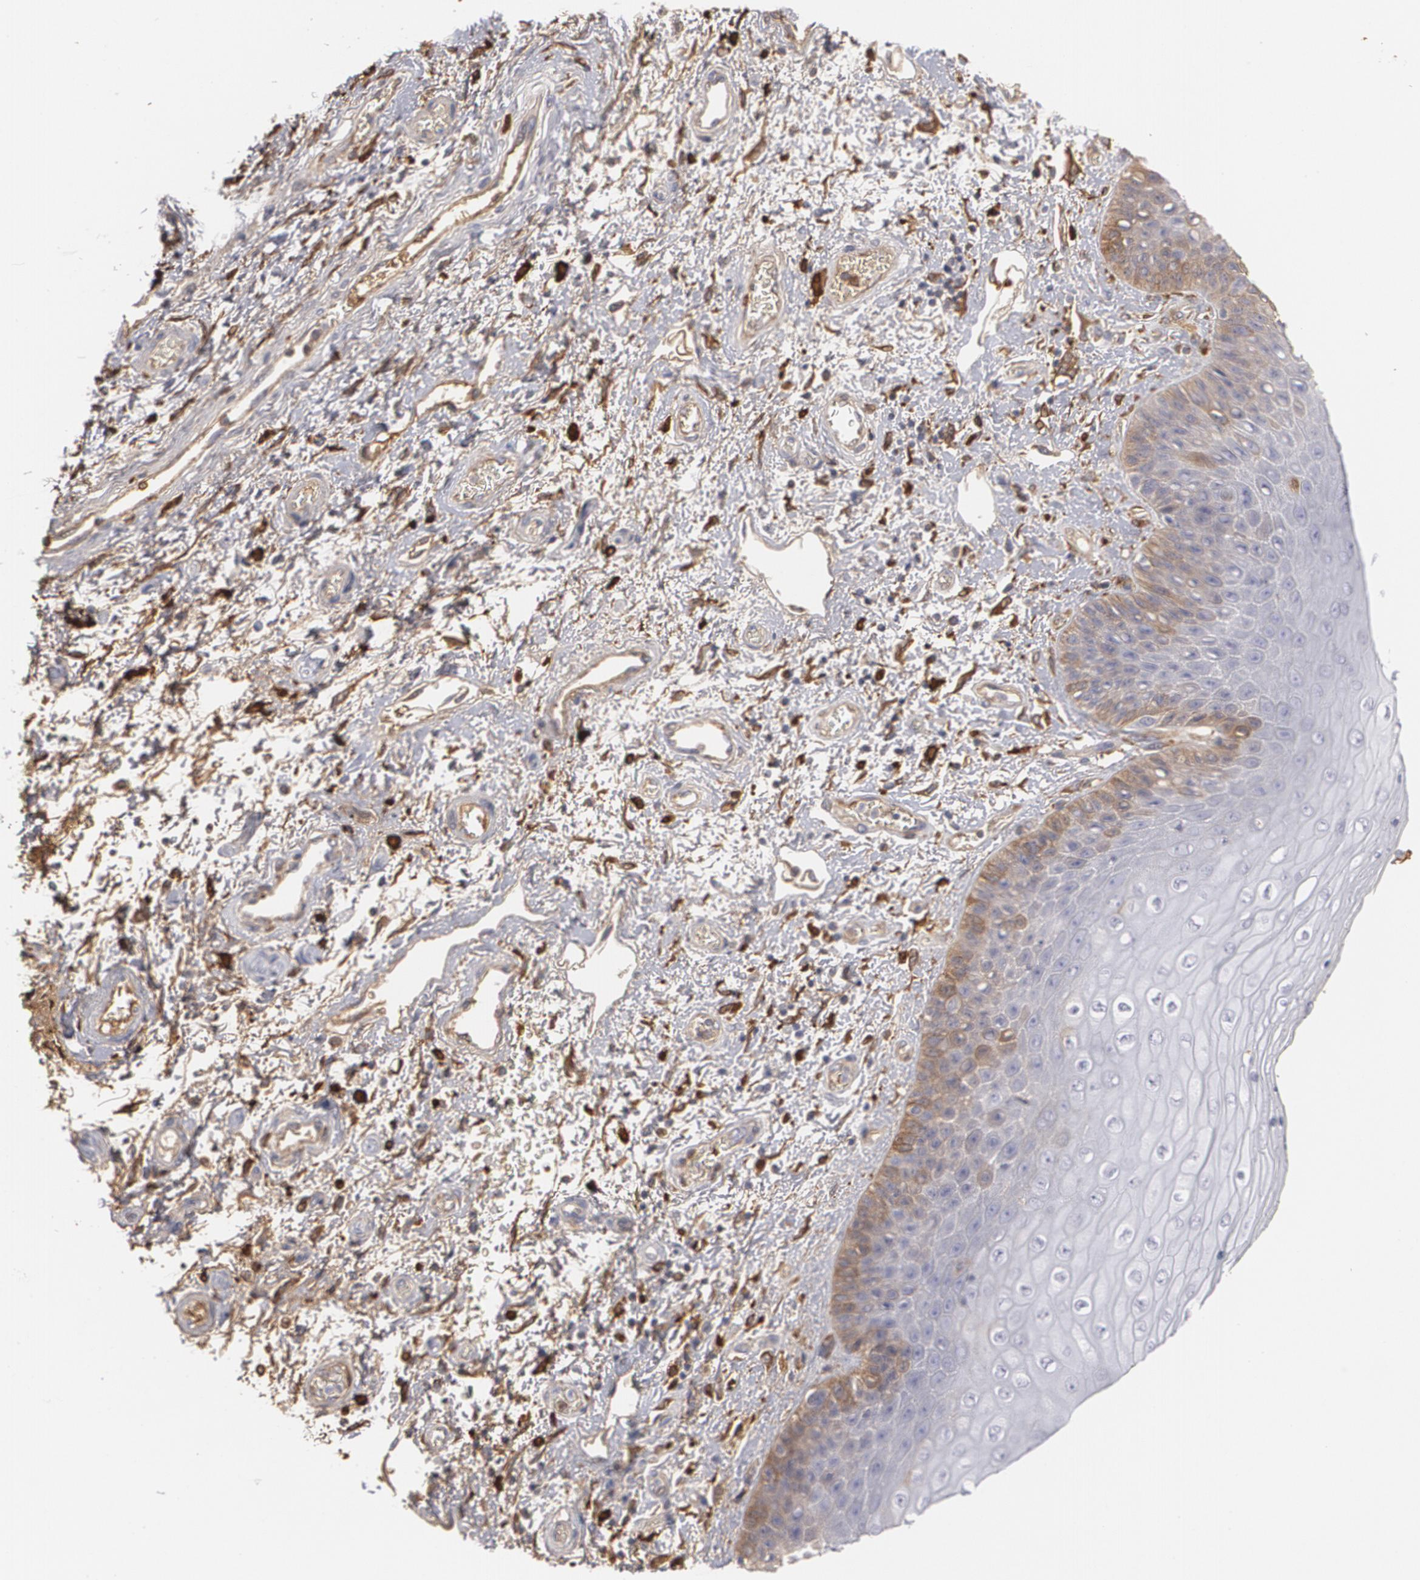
{"staining": {"intensity": "weak", "quantity": "<25%", "location": "cytoplasmic/membranous"}, "tissue": "skin", "cell_type": "Epidermal cells", "image_type": "normal", "snomed": [{"axis": "morphology", "description": "Normal tissue, NOS"}, {"axis": "topography", "description": "Anal"}], "caption": "Skin was stained to show a protein in brown. There is no significant expression in epidermal cells.", "gene": "ODC1", "patient": {"sex": "female", "age": 46}}